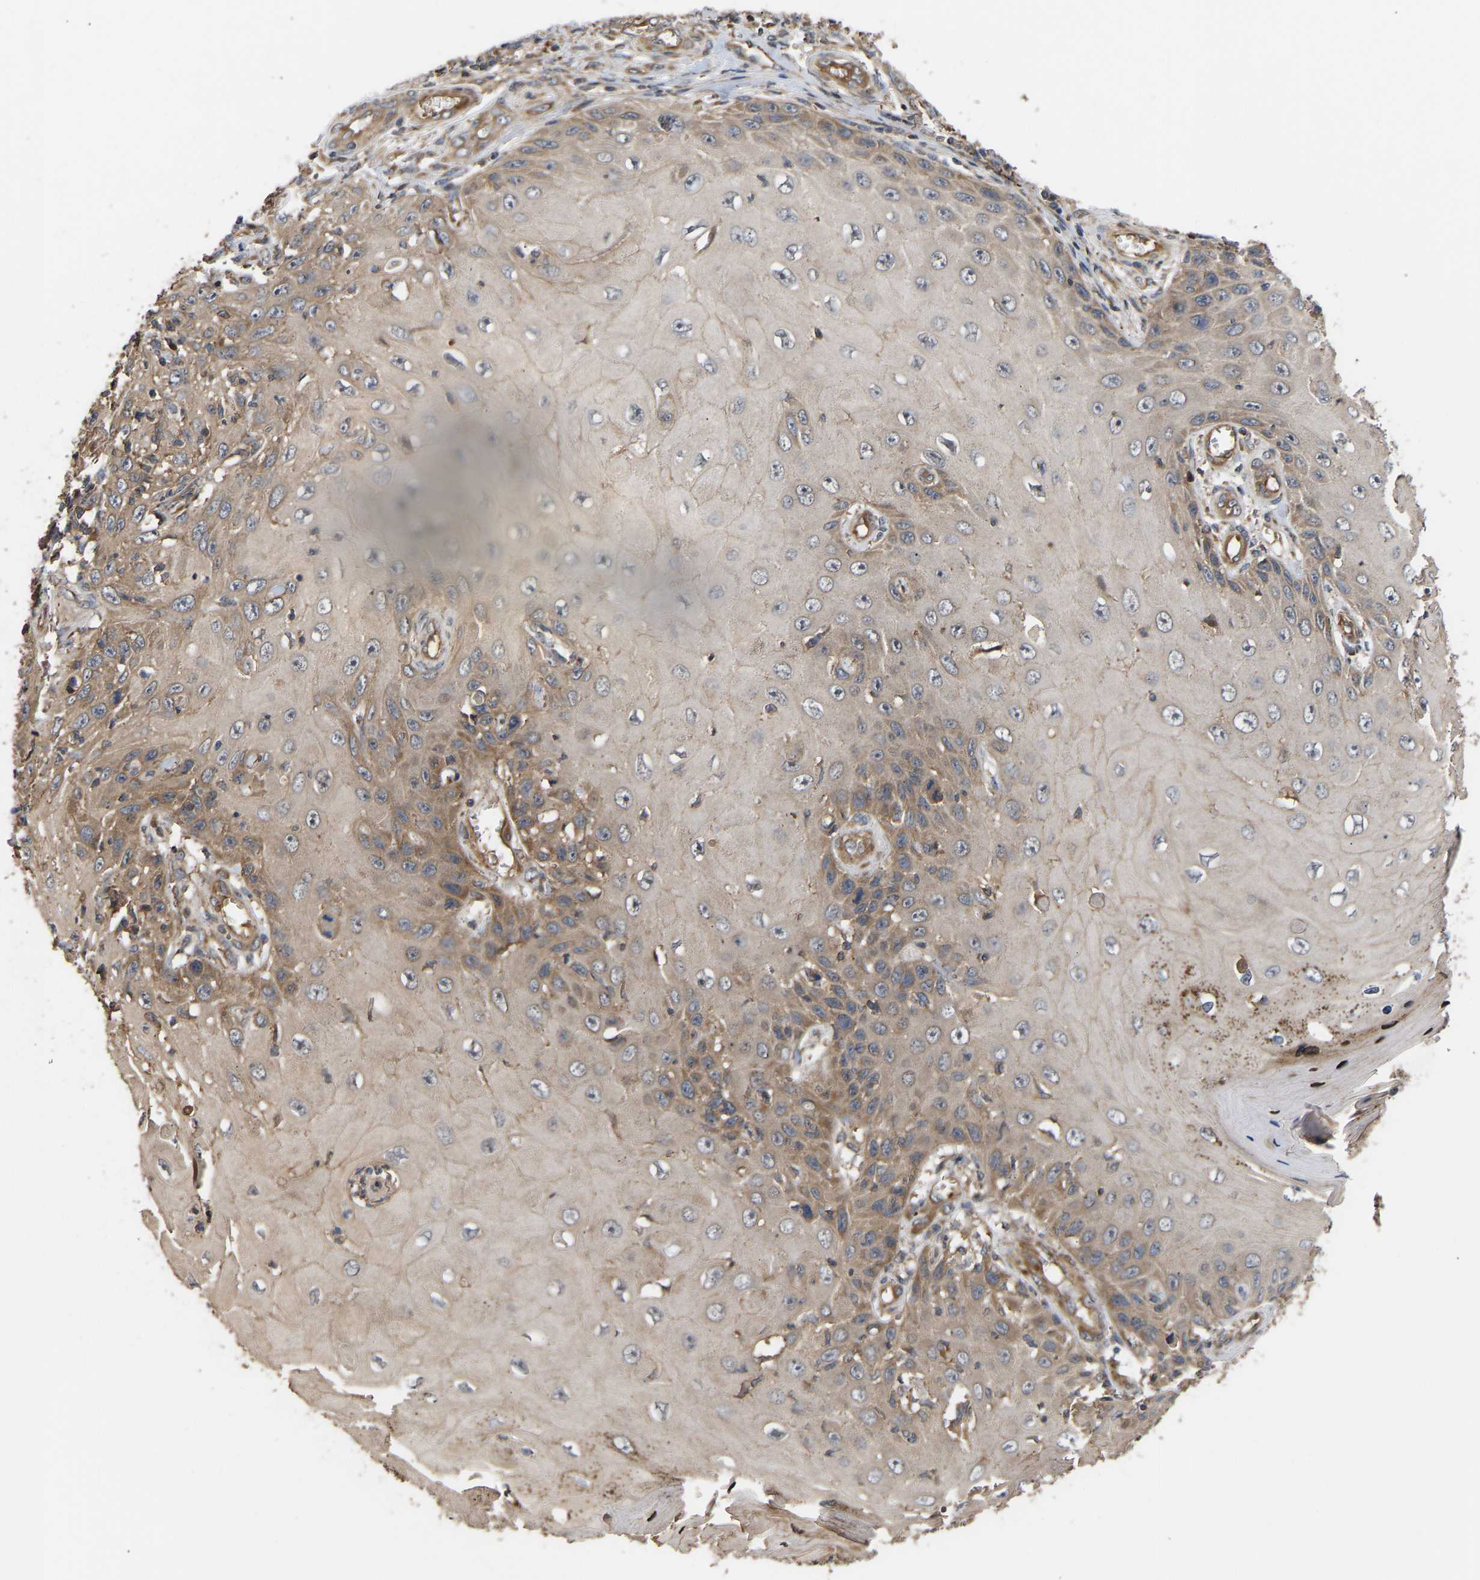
{"staining": {"intensity": "moderate", "quantity": "<25%", "location": "cytoplasmic/membranous"}, "tissue": "skin cancer", "cell_type": "Tumor cells", "image_type": "cancer", "snomed": [{"axis": "morphology", "description": "Squamous cell carcinoma, NOS"}, {"axis": "topography", "description": "Skin"}], "caption": "Tumor cells display moderate cytoplasmic/membranous expression in approximately <25% of cells in skin squamous cell carcinoma. The staining was performed using DAB (3,3'-diaminobenzidine) to visualize the protein expression in brown, while the nuclei were stained in blue with hematoxylin (Magnification: 20x).", "gene": "STAU1", "patient": {"sex": "female", "age": 73}}